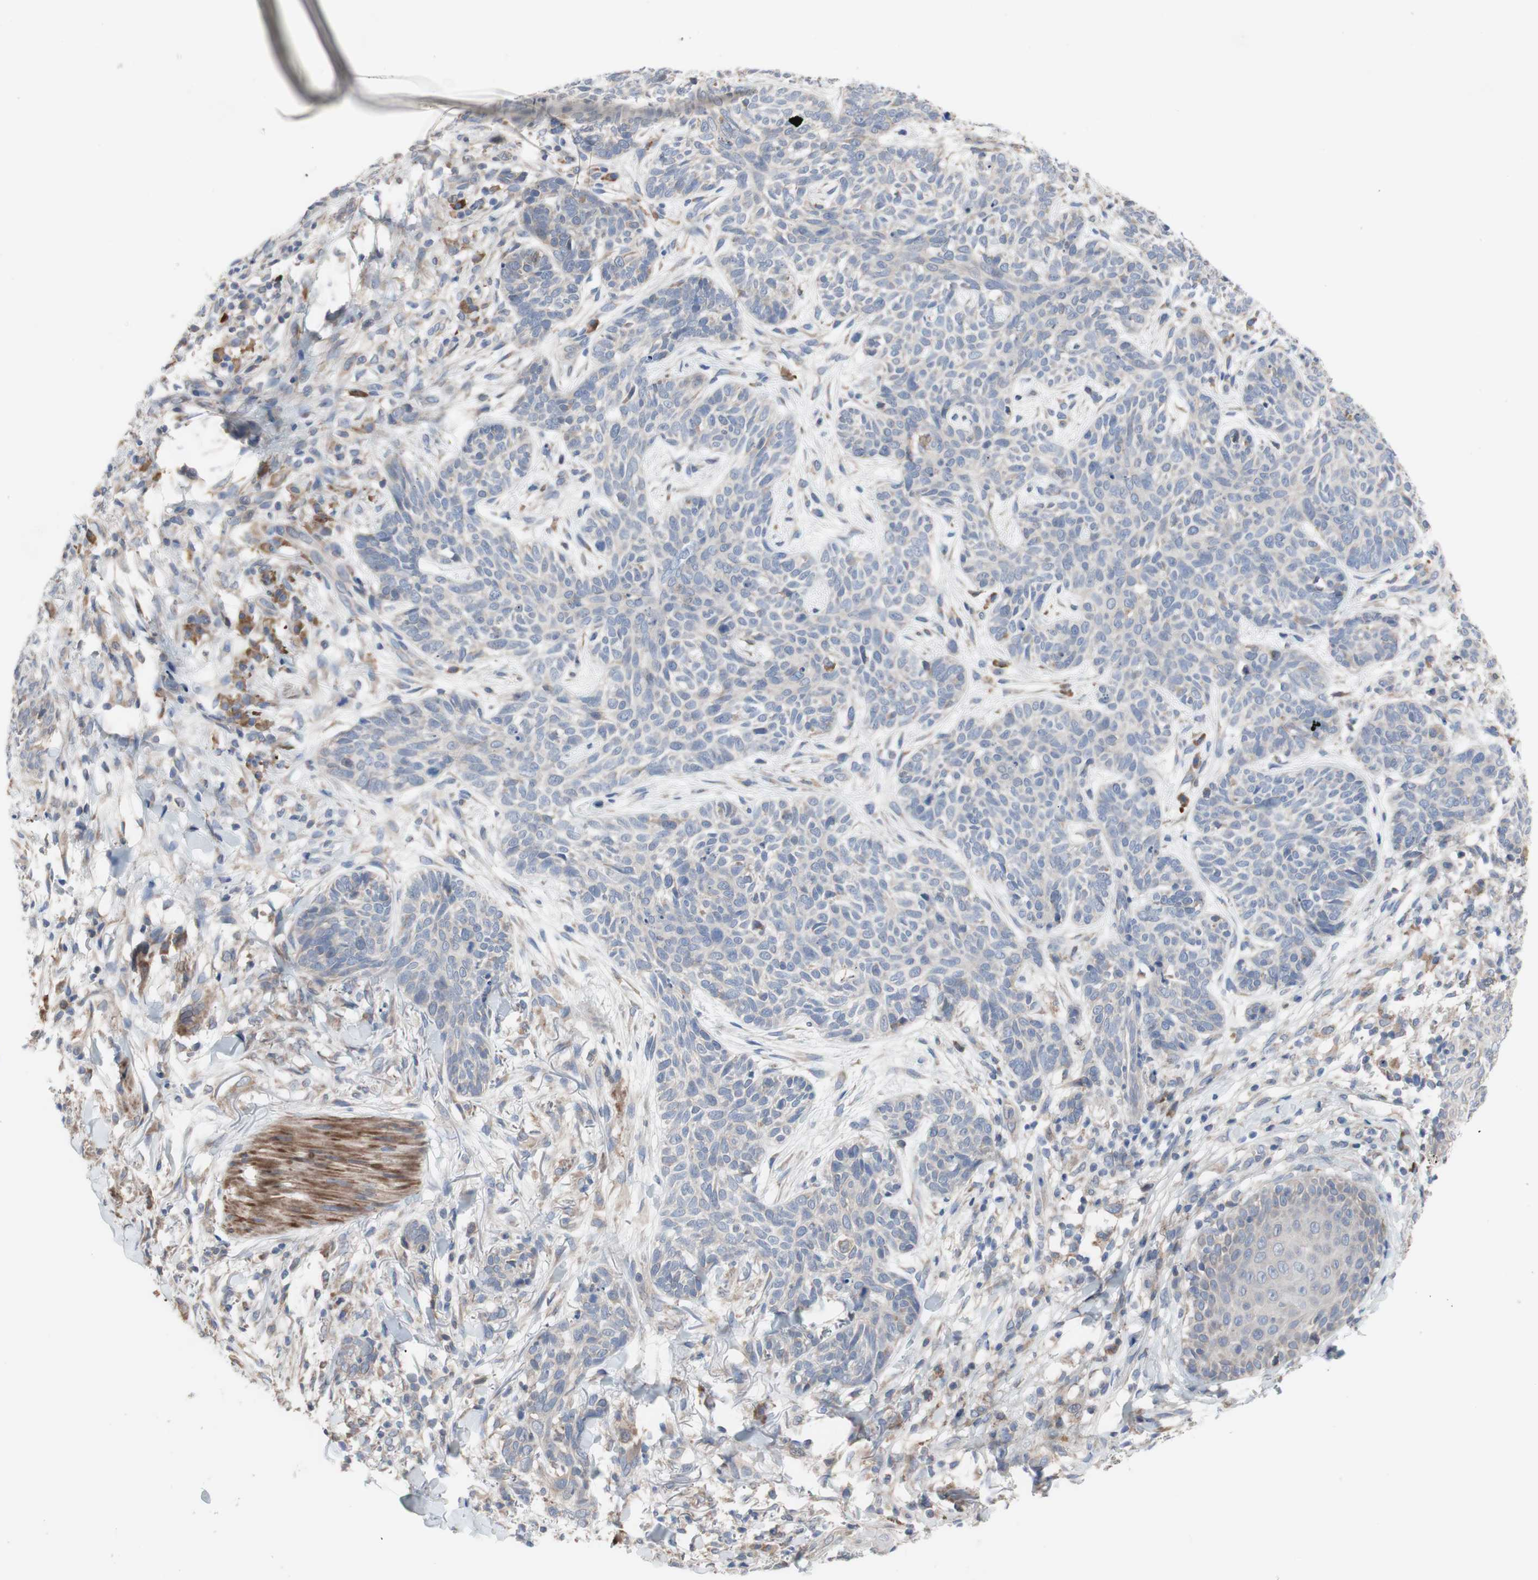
{"staining": {"intensity": "negative", "quantity": "none", "location": "none"}, "tissue": "skin cancer", "cell_type": "Tumor cells", "image_type": "cancer", "snomed": [{"axis": "morphology", "description": "Normal tissue, NOS"}, {"axis": "morphology", "description": "Basal cell carcinoma"}, {"axis": "topography", "description": "Skin"}], "caption": "Protein analysis of skin basal cell carcinoma demonstrates no significant staining in tumor cells.", "gene": "TTC14", "patient": {"sex": "male", "age": 52}}